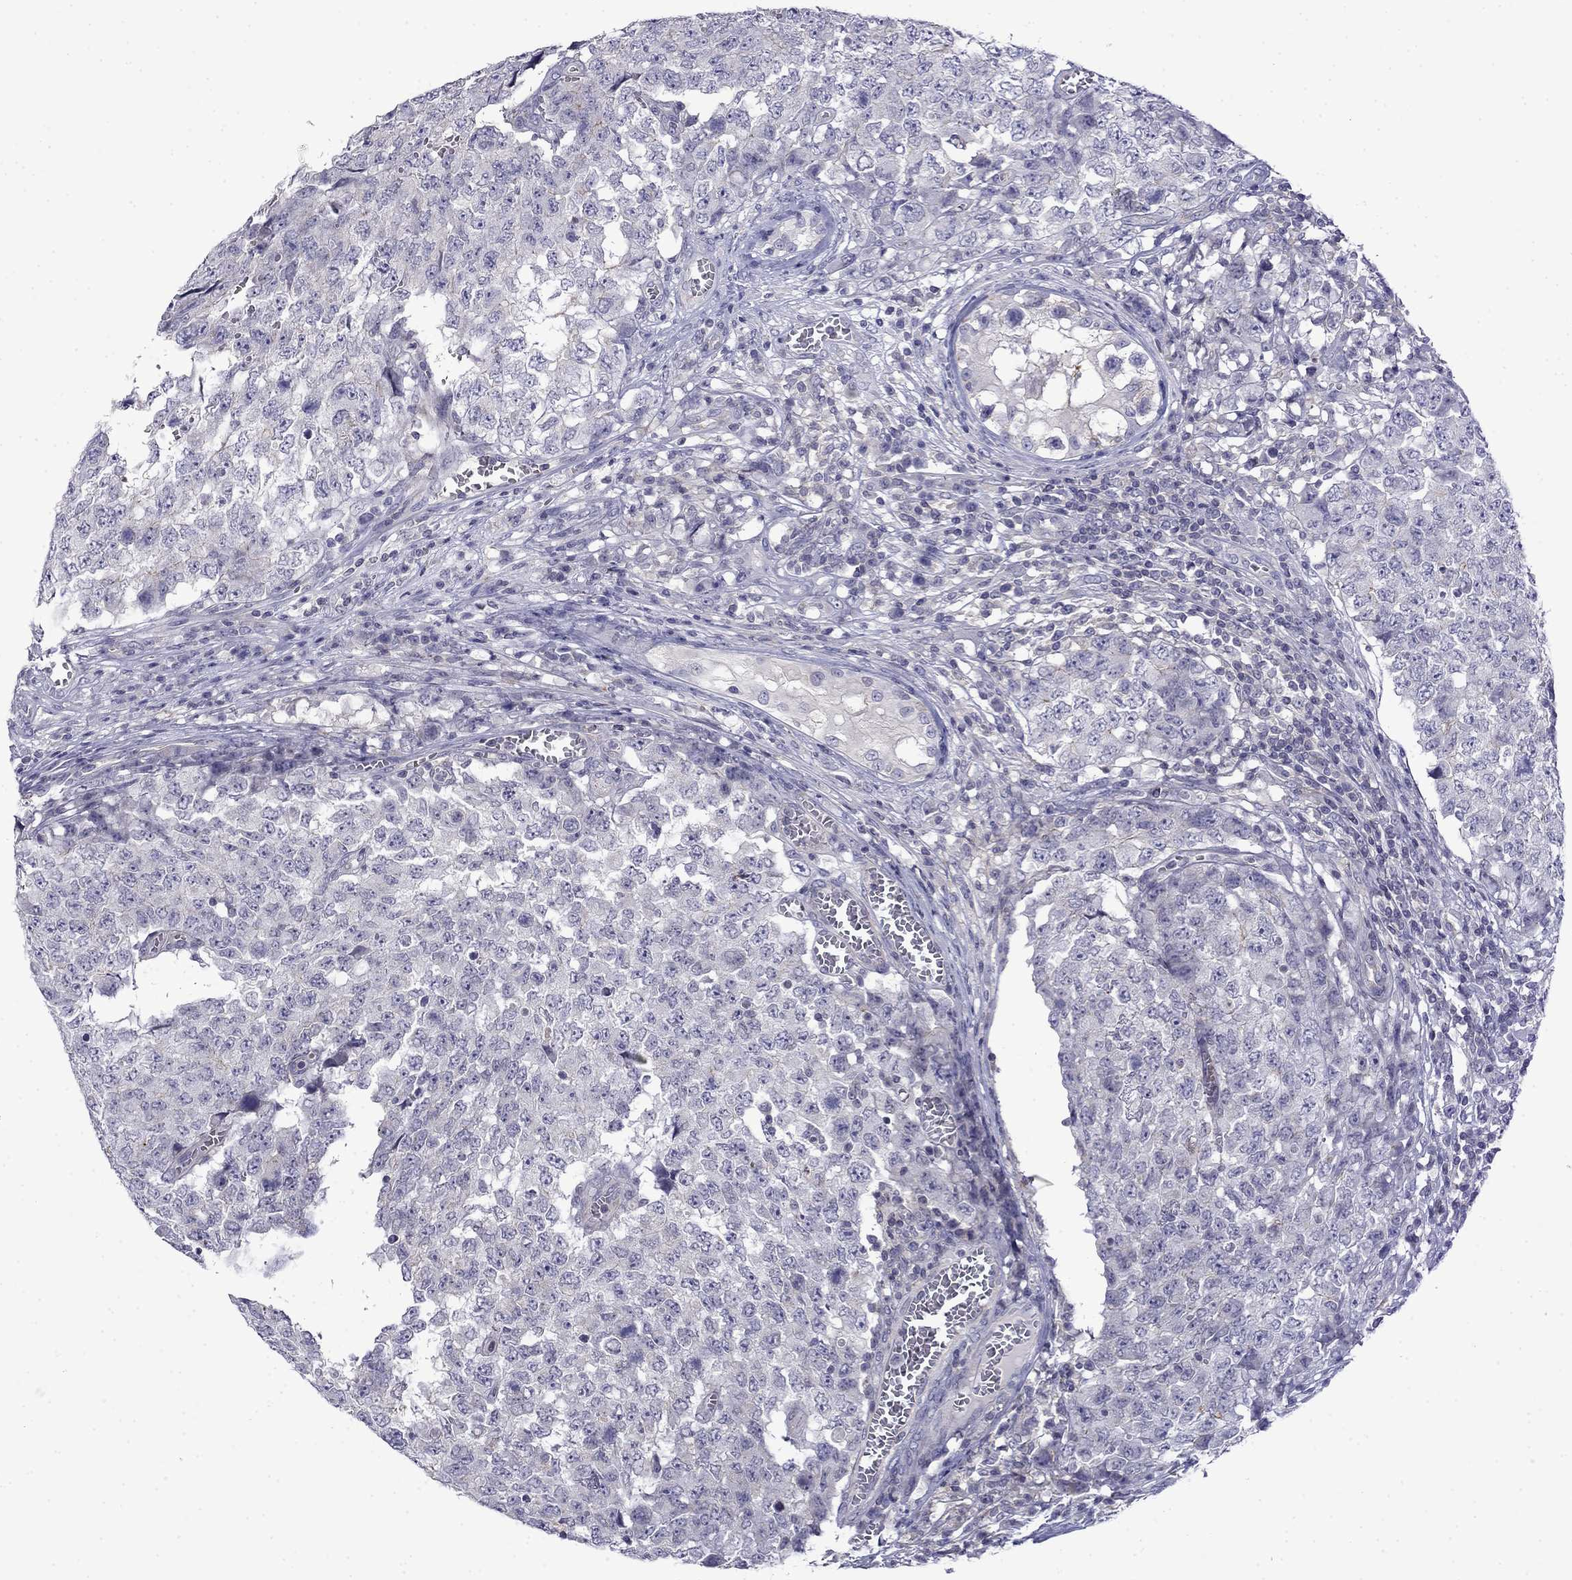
{"staining": {"intensity": "negative", "quantity": "none", "location": "none"}, "tissue": "testis cancer", "cell_type": "Tumor cells", "image_type": "cancer", "snomed": [{"axis": "morphology", "description": "Carcinoma, Embryonal, NOS"}, {"axis": "topography", "description": "Testis"}], "caption": "This is an immunohistochemistry photomicrograph of testis embryonal carcinoma. There is no expression in tumor cells.", "gene": "PRR18", "patient": {"sex": "male", "age": 23}}